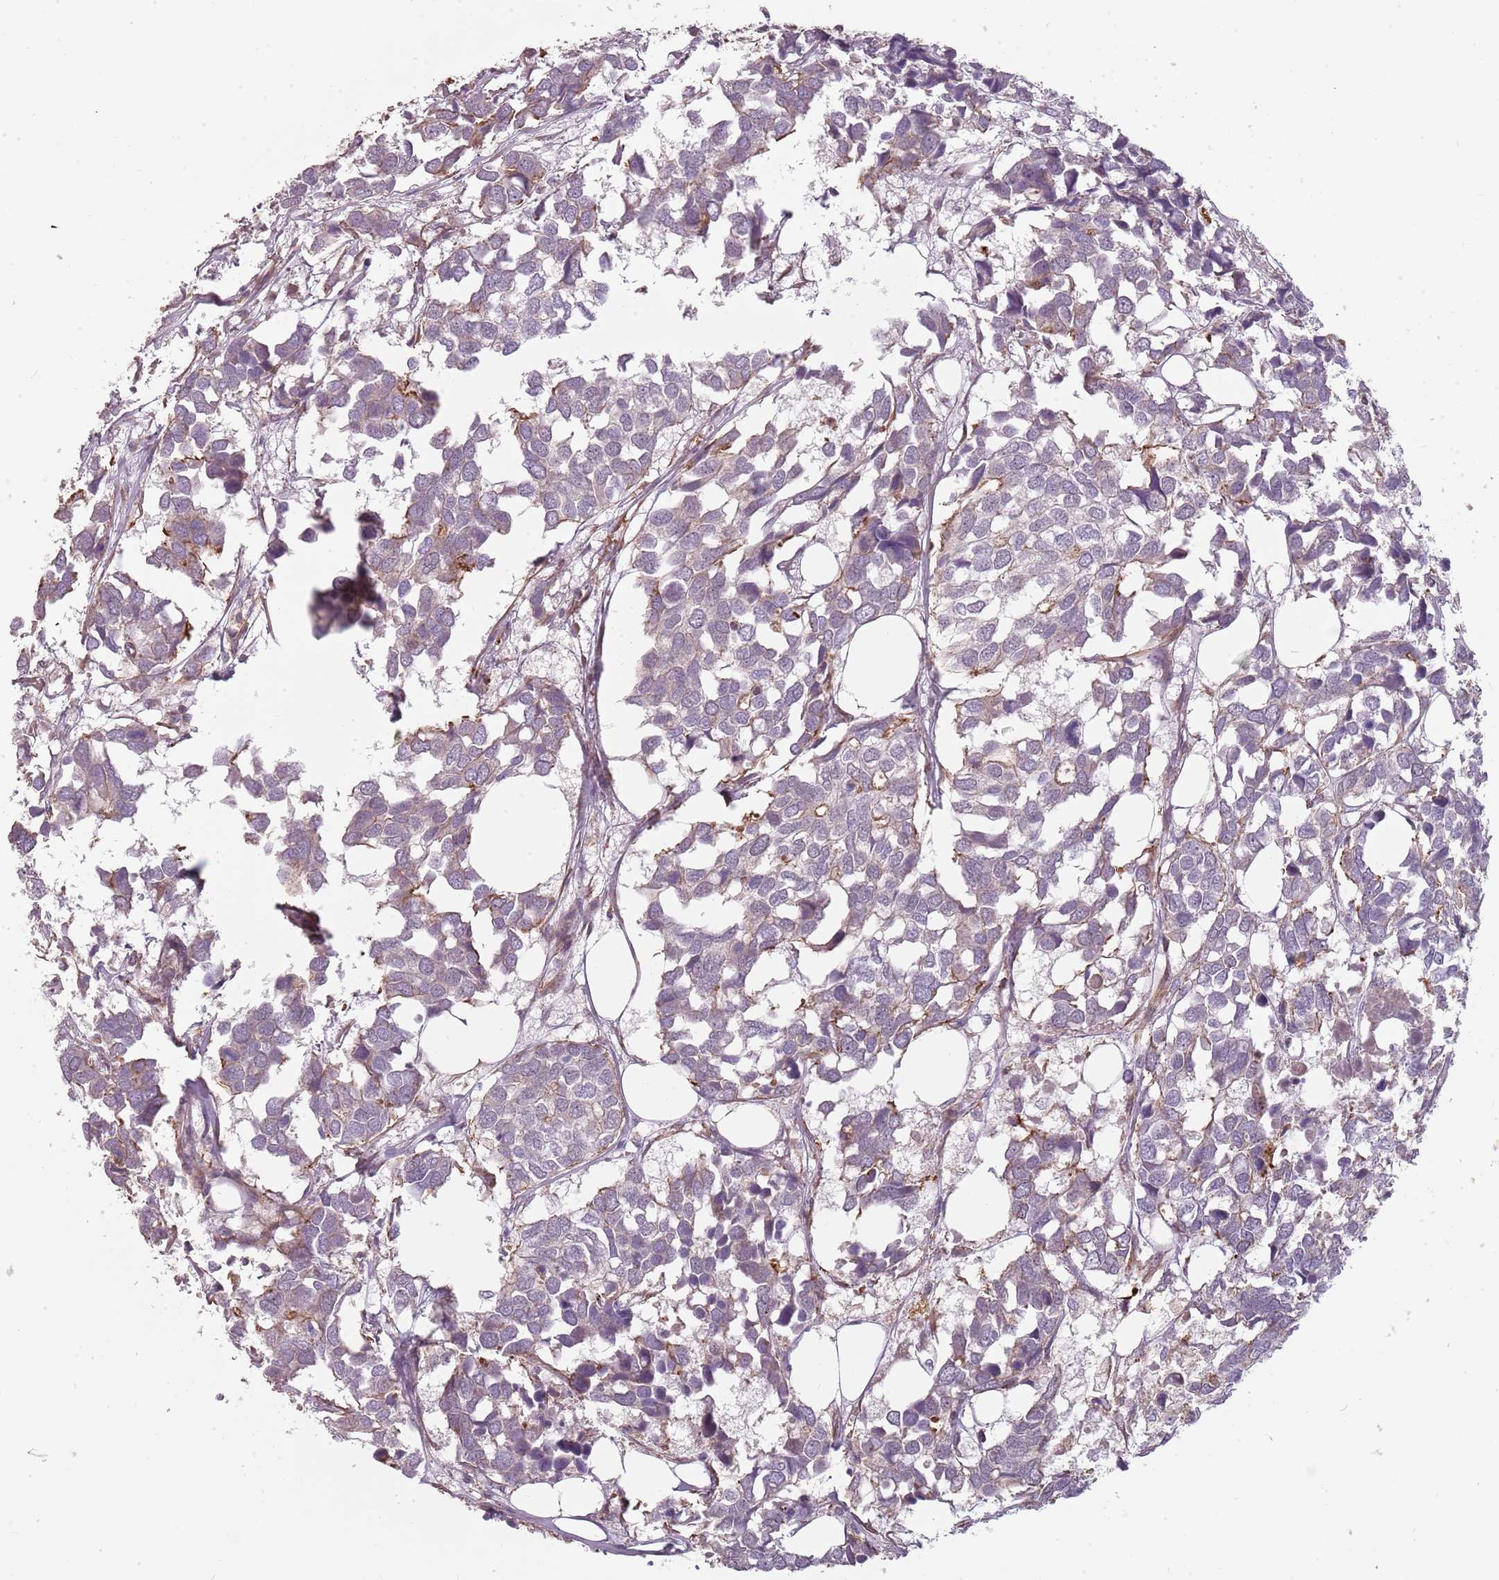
{"staining": {"intensity": "moderate", "quantity": "<25%", "location": "cytoplasmic/membranous"}, "tissue": "breast cancer", "cell_type": "Tumor cells", "image_type": "cancer", "snomed": [{"axis": "morphology", "description": "Duct carcinoma"}, {"axis": "topography", "description": "Breast"}], "caption": "Brown immunohistochemical staining in intraductal carcinoma (breast) shows moderate cytoplasmic/membranous positivity in about <25% of tumor cells.", "gene": "PPP1R14C", "patient": {"sex": "female", "age": 83}}